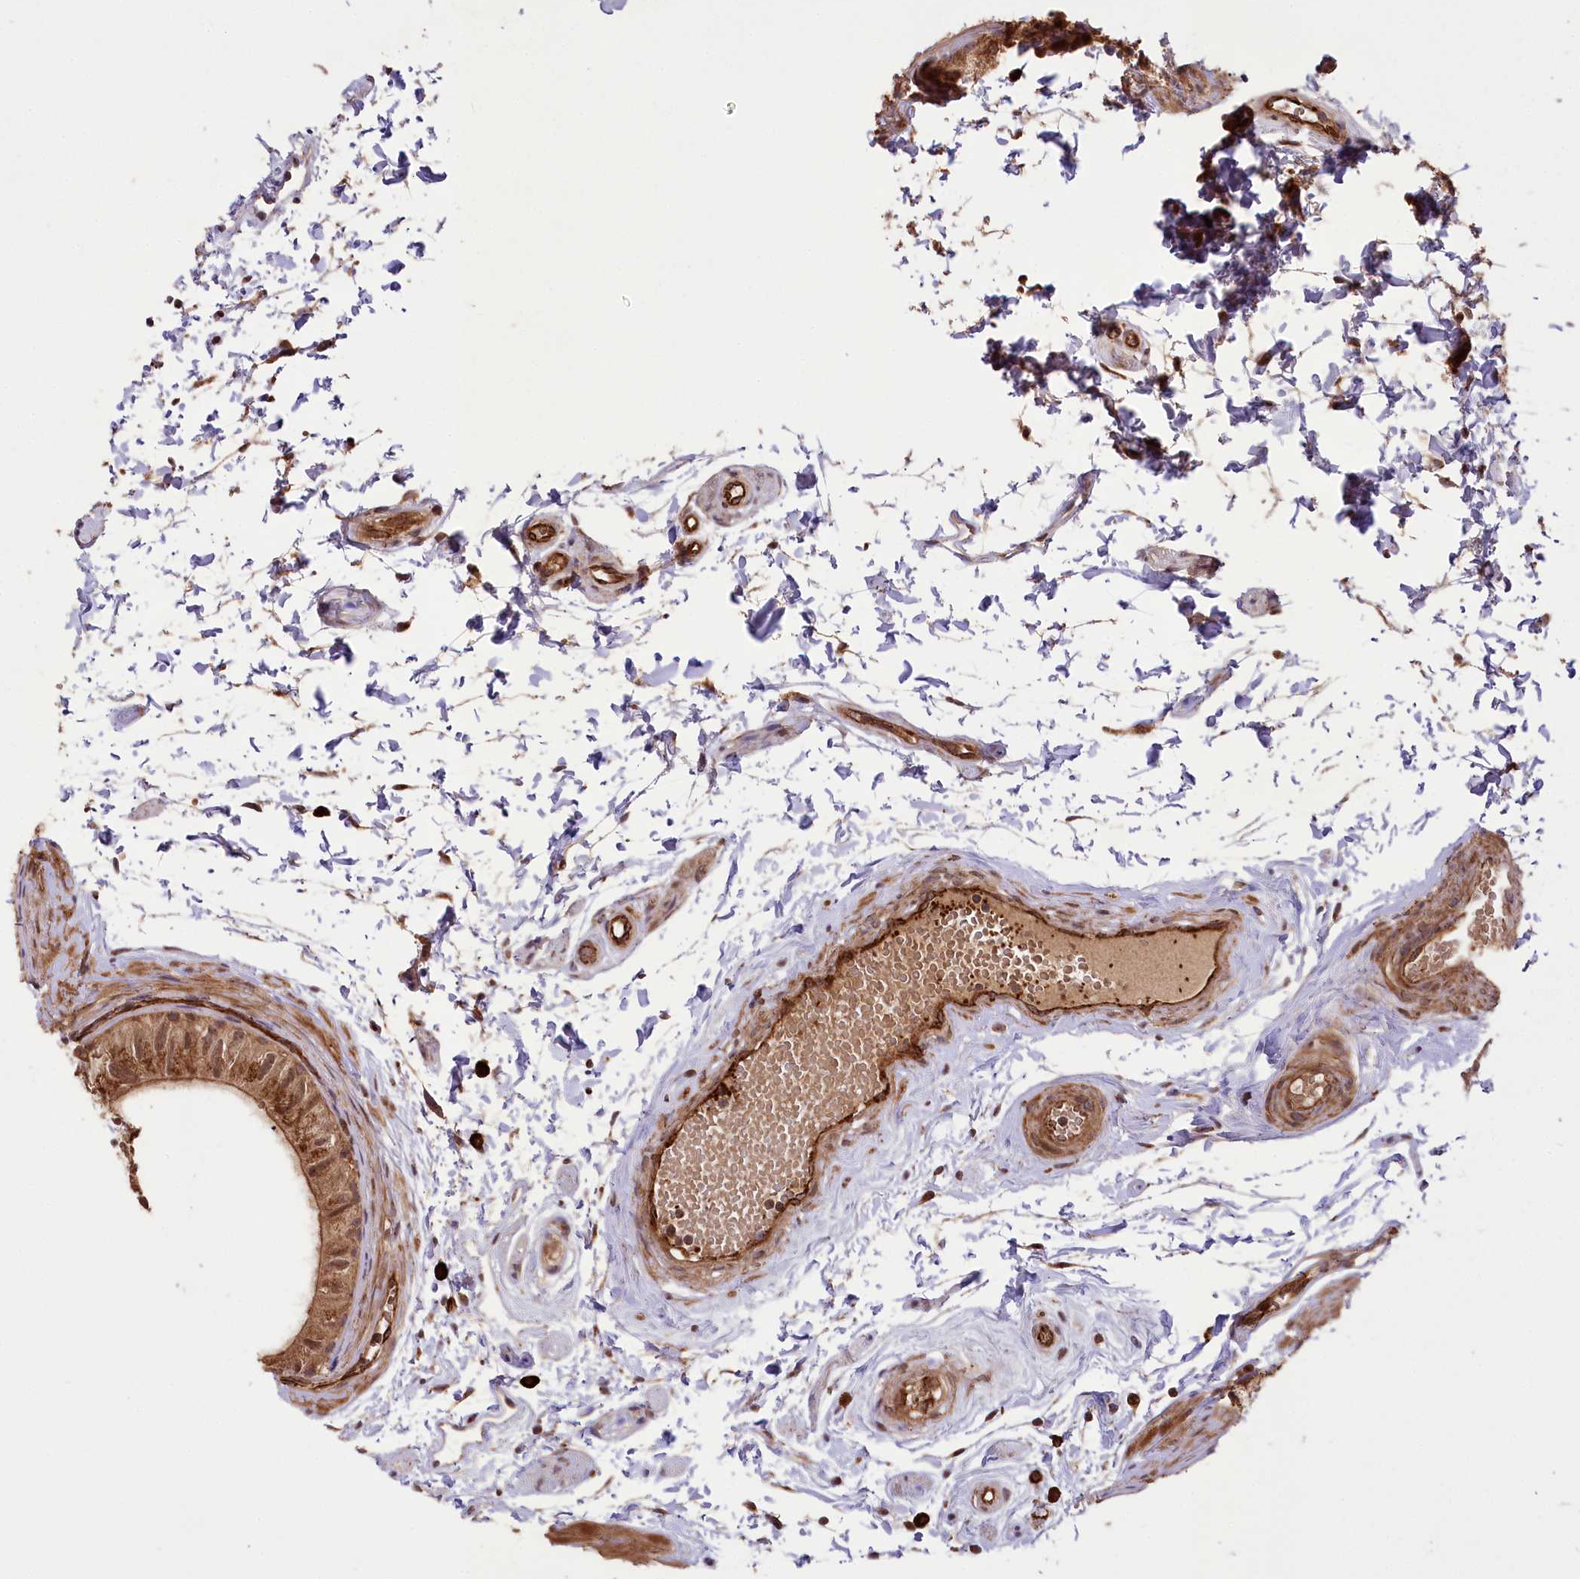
{"staining": {"intensity": "moderate", "quantity": ">75%", "location": "cytoplasmic/membranous,nuclear"}, "tissue": "epididymis", "cell_type": "Glandular cells", "image_type": "normal", "snomed": [{"axis": "morphology", "description": "Normal tissue, NOS"}, {"axis": "topography", "description": "Epididymis"}], "caption": "Brown immunohistochemical staining in unremarkable human epididymis shows moderate cytoplasmic/membranous,nuclear expression in approximately >75% of glandular cells. The staining was performed using DAB (3,3'-diaminobenzidine), with brown indicating positive protein expression. Nuclei are stained blue with hematoxylin.", "gene": "CARD19", "patient": {"sex": "male", "age": 50}}